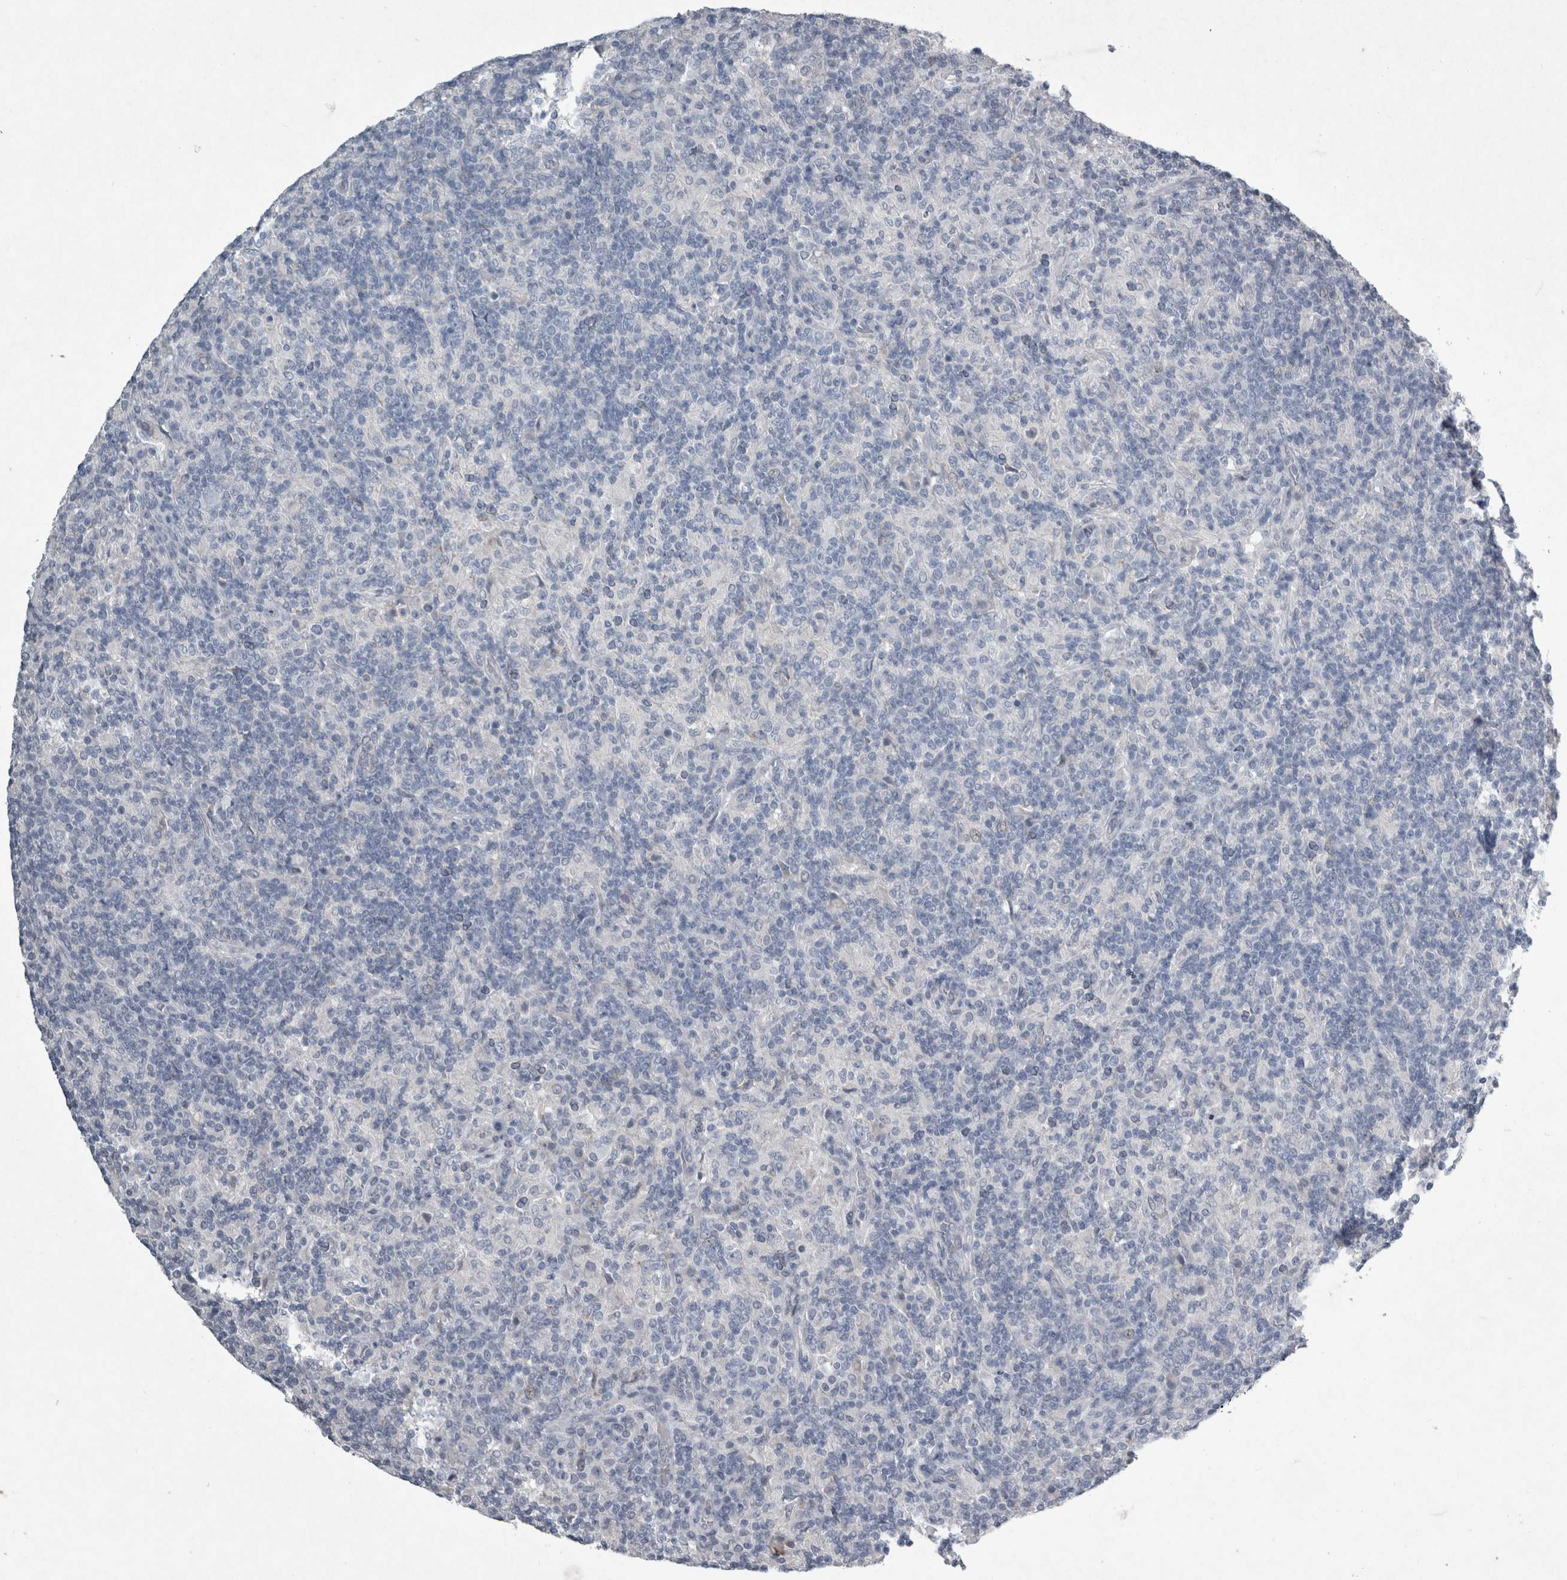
{"staining": {"intensity": "negative", "quantity": "none", "location": "none"}, "tissue": "lymphoma", "cell_type": "Tumor cells", "image_type": "cancer", "snomed": [{"axis": "morphology", "description": "Hodgkin's disease, NOS"}, {"axis": "topography", "description": "Lymph node"}], "caption": "A high-resolution micrograph shows immunohistochemistry staining of Hodgkin's disease, which shows no significant staining in tumor cells.", "gene": "PDX1", "patient": {"sex": "male", "age": 70}}